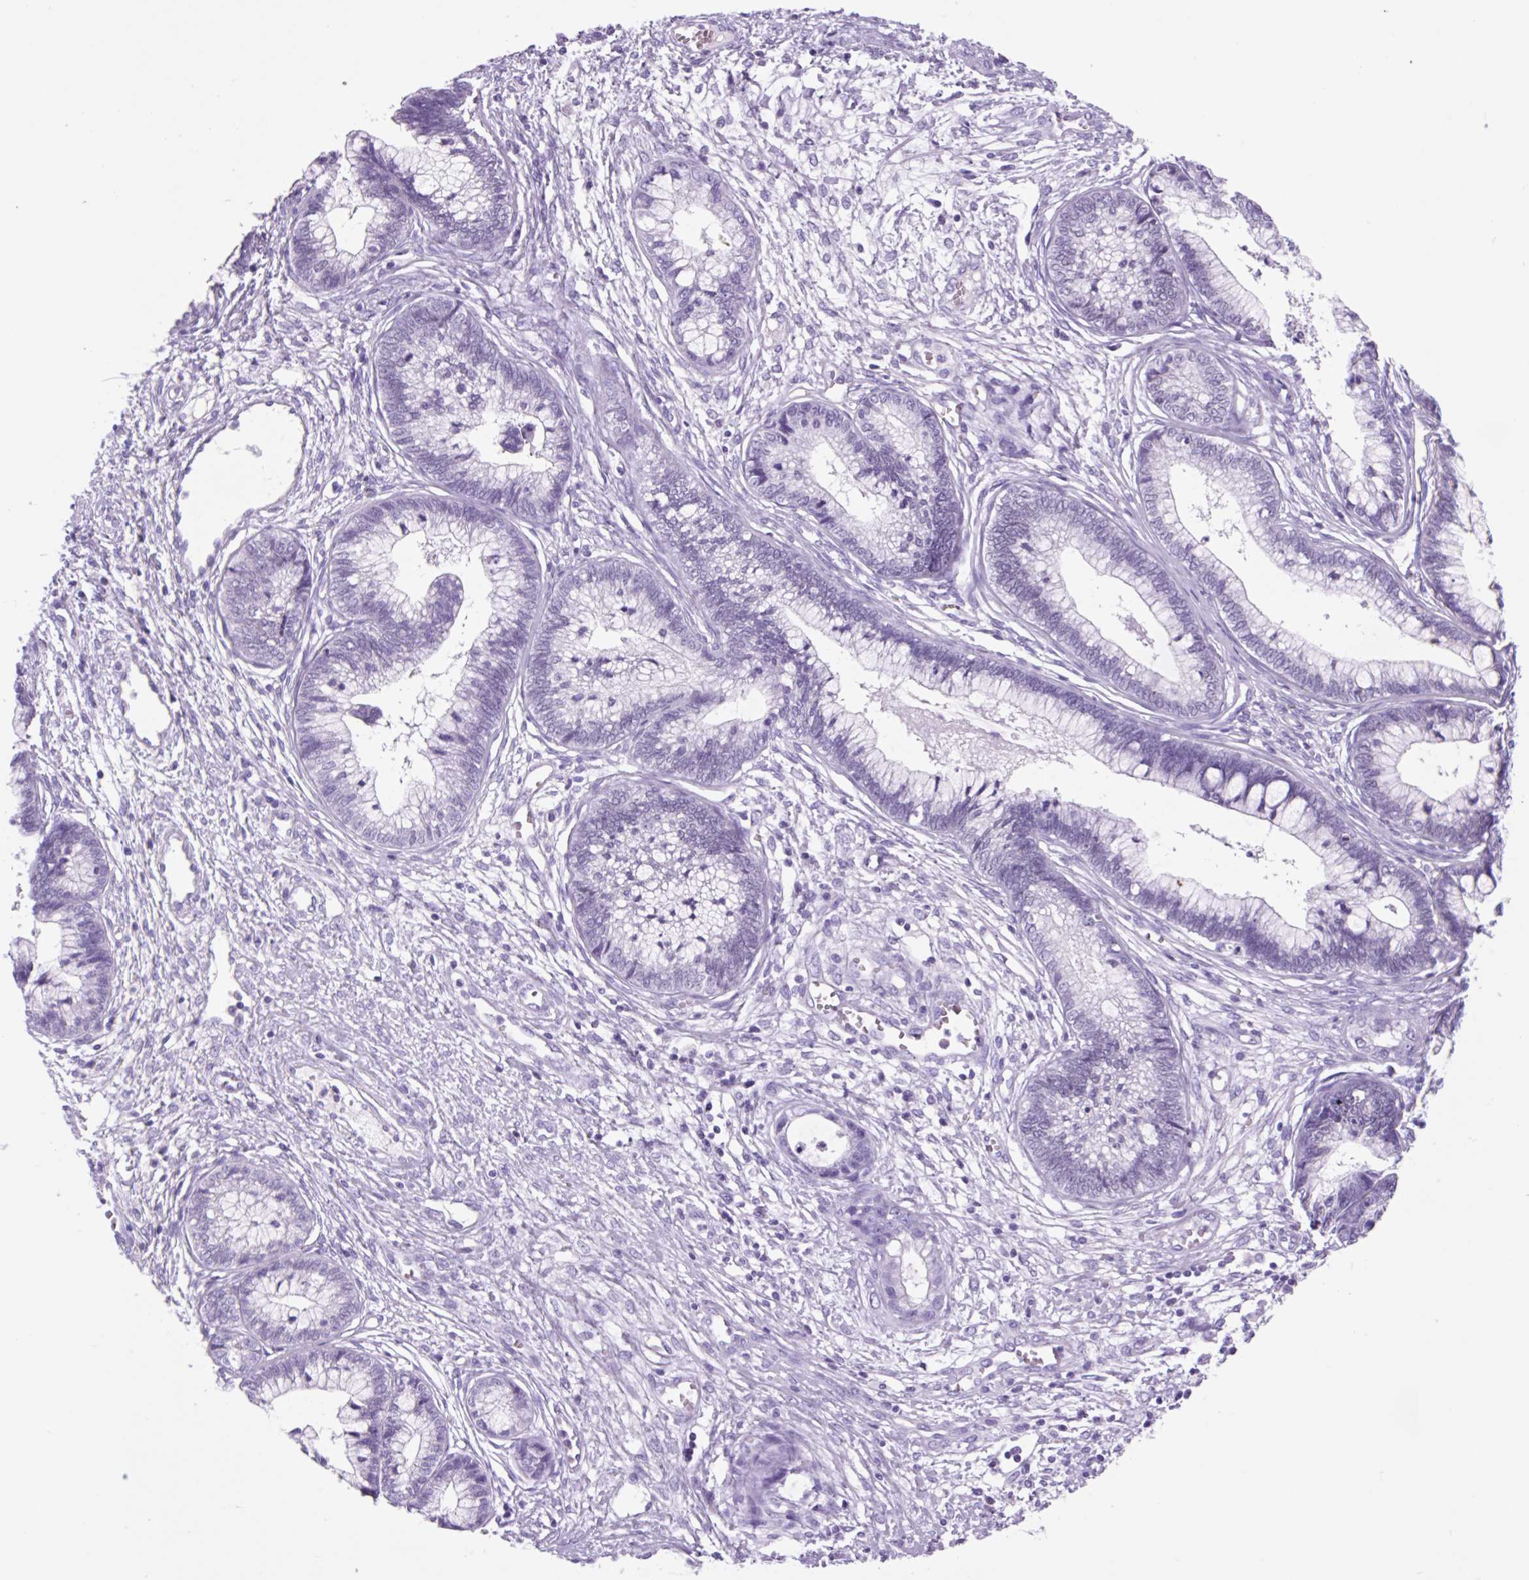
{"staining": {"intensity": "negative", "quantity": "none", "location": "none"}, "tissue": "cervical cancer", "cell_type": "Tumor cells", "image_type": "cancer", "snomed": [{"axis": "morphology", "description": "Adenocarcinoma, NOS"}, {"axis": "topography", "description": "Cervix"}], "caption": "The photomicrograph shows no significant staining in tumor cells of cervical cancer (adenocarcinoma).", "gene": "VPREB1", "patient": {"sex": "female", "age": 44}}